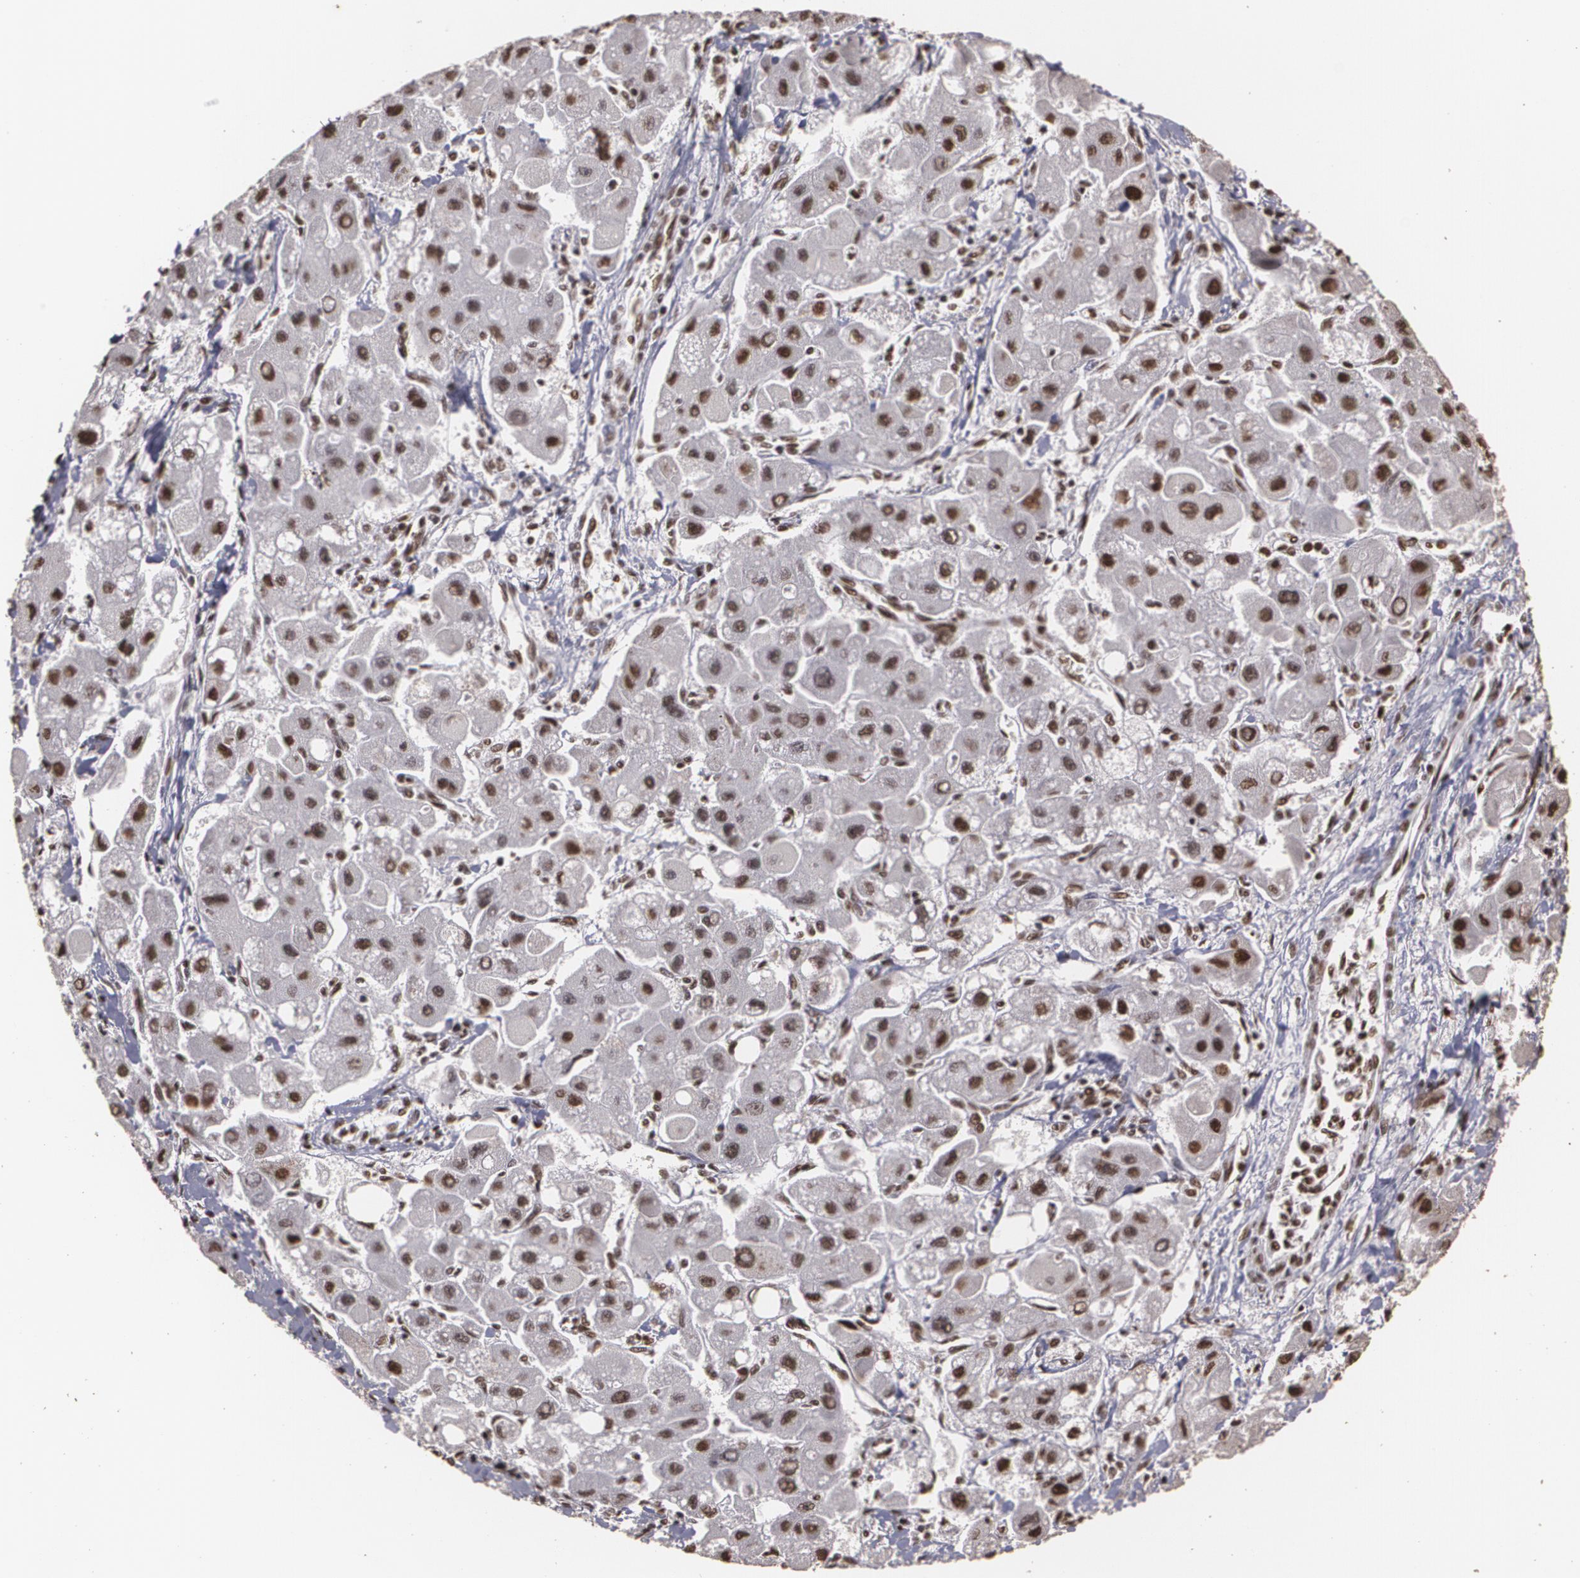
{"staining": {"intensity": "strong", "quantity": ">75%", "location": "nuclear"}, "tissue": "liver cancer", "cell_type": "Tumor cells", "image_type": "cancer", "snomed": [{"axis": "morphology", "description": "Carcinoma, Hepatocellular, NOS"}, {"axis": "topography", "description": "Liver"}], "caption": "Liver hepatocellular carcinoma stained with a protein marker displays strong staining in tumor cells.", "gene": "RCOR1", "patient": {"sex": "male", "age": 24}}